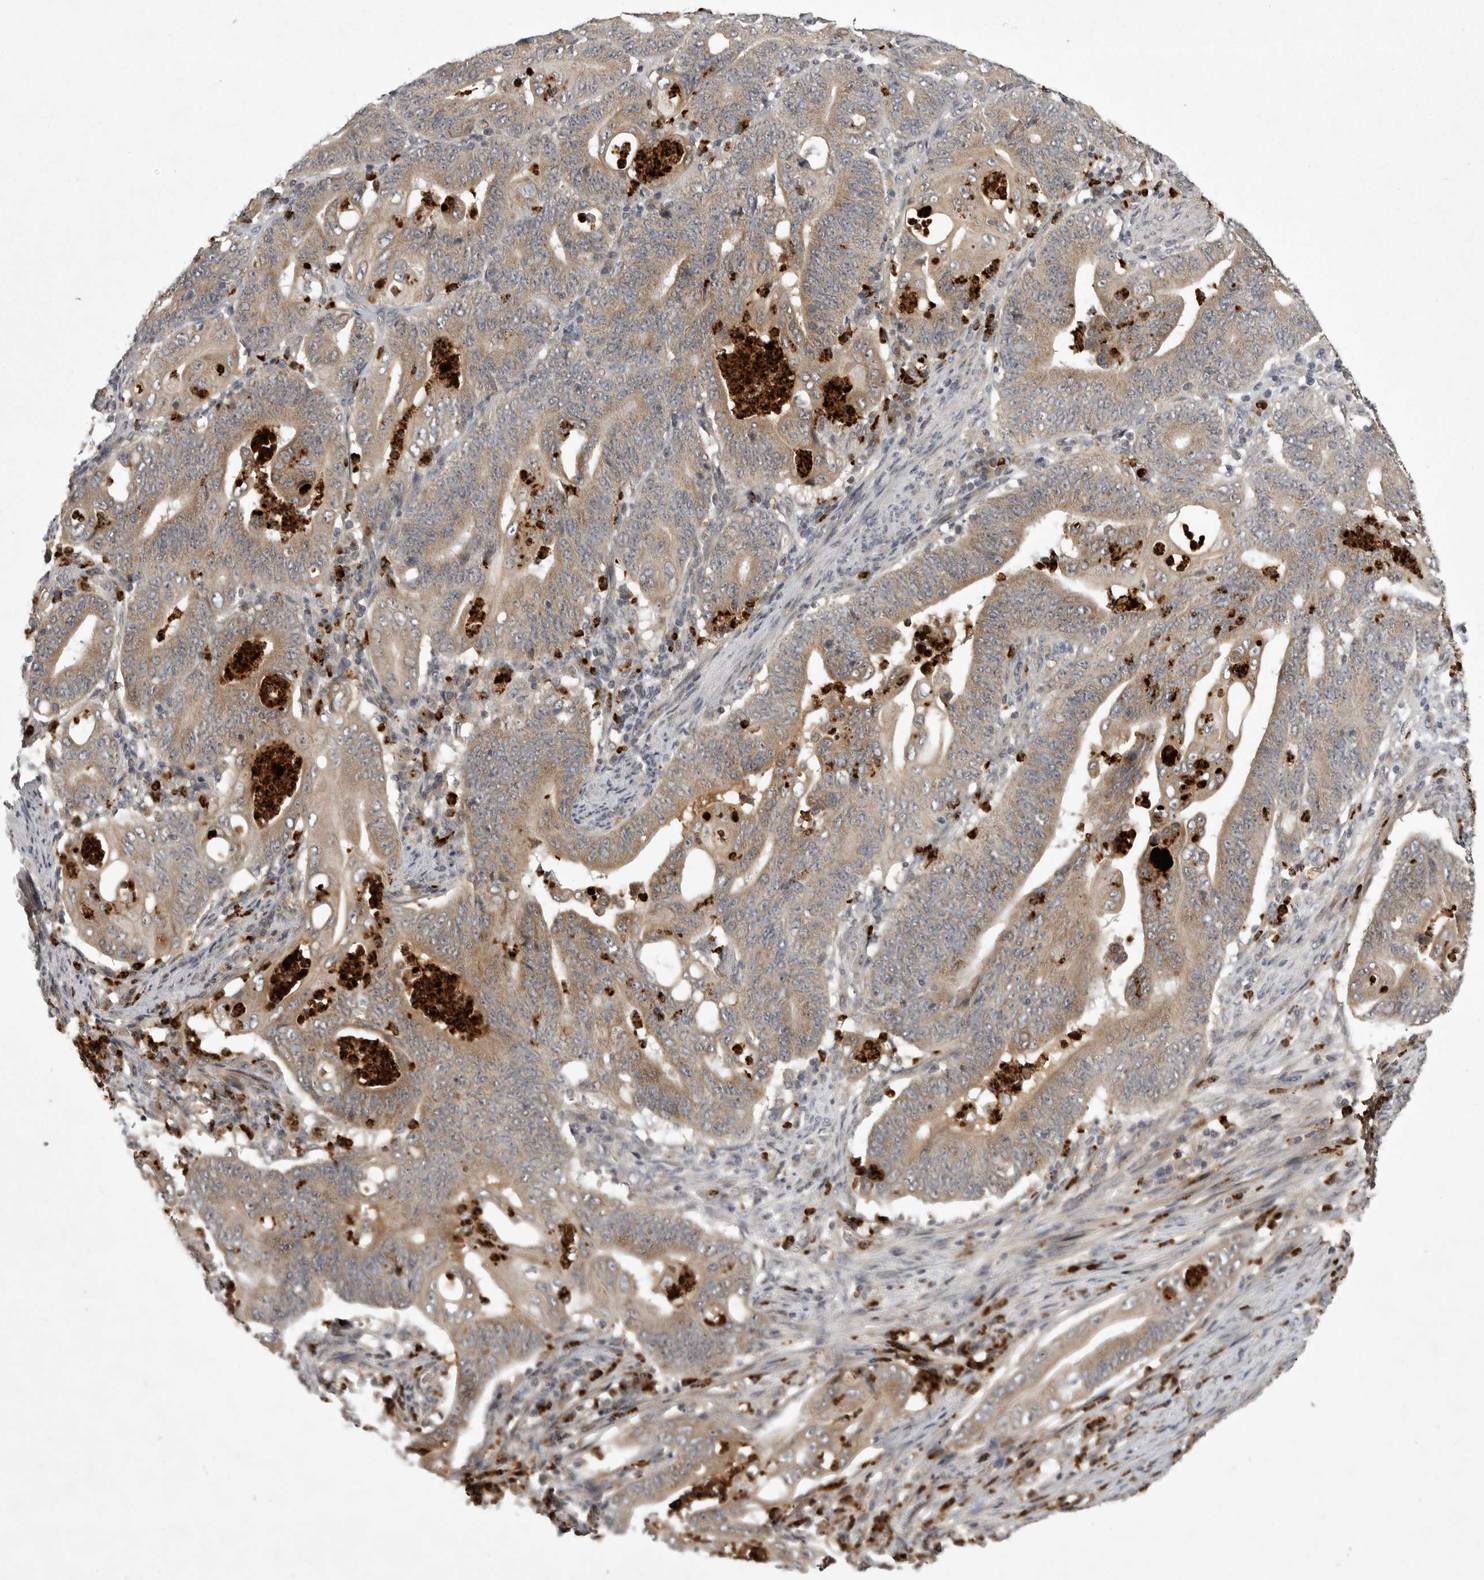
{"staining": {"intensity": "weak", "quantity": ">75%", "location": "cytoplasmic/membranous"}, "tissue": "stomach cancer", "cell_type": "Tumor cells", "image_type": "cancer", "snomed": [{"axis": "morphology", "description": "Adenocarcinoma, NOS"}, {"axis": "topography", "description": "Stomach"}], "caption": "The immunohistochemical stain labels weak cytoplasmic/membranous staining in tumor cells of stomach adenocarcinoma tissue.", "gene": "UBE3D", "patient": {"sex": "female", "age": 73}}